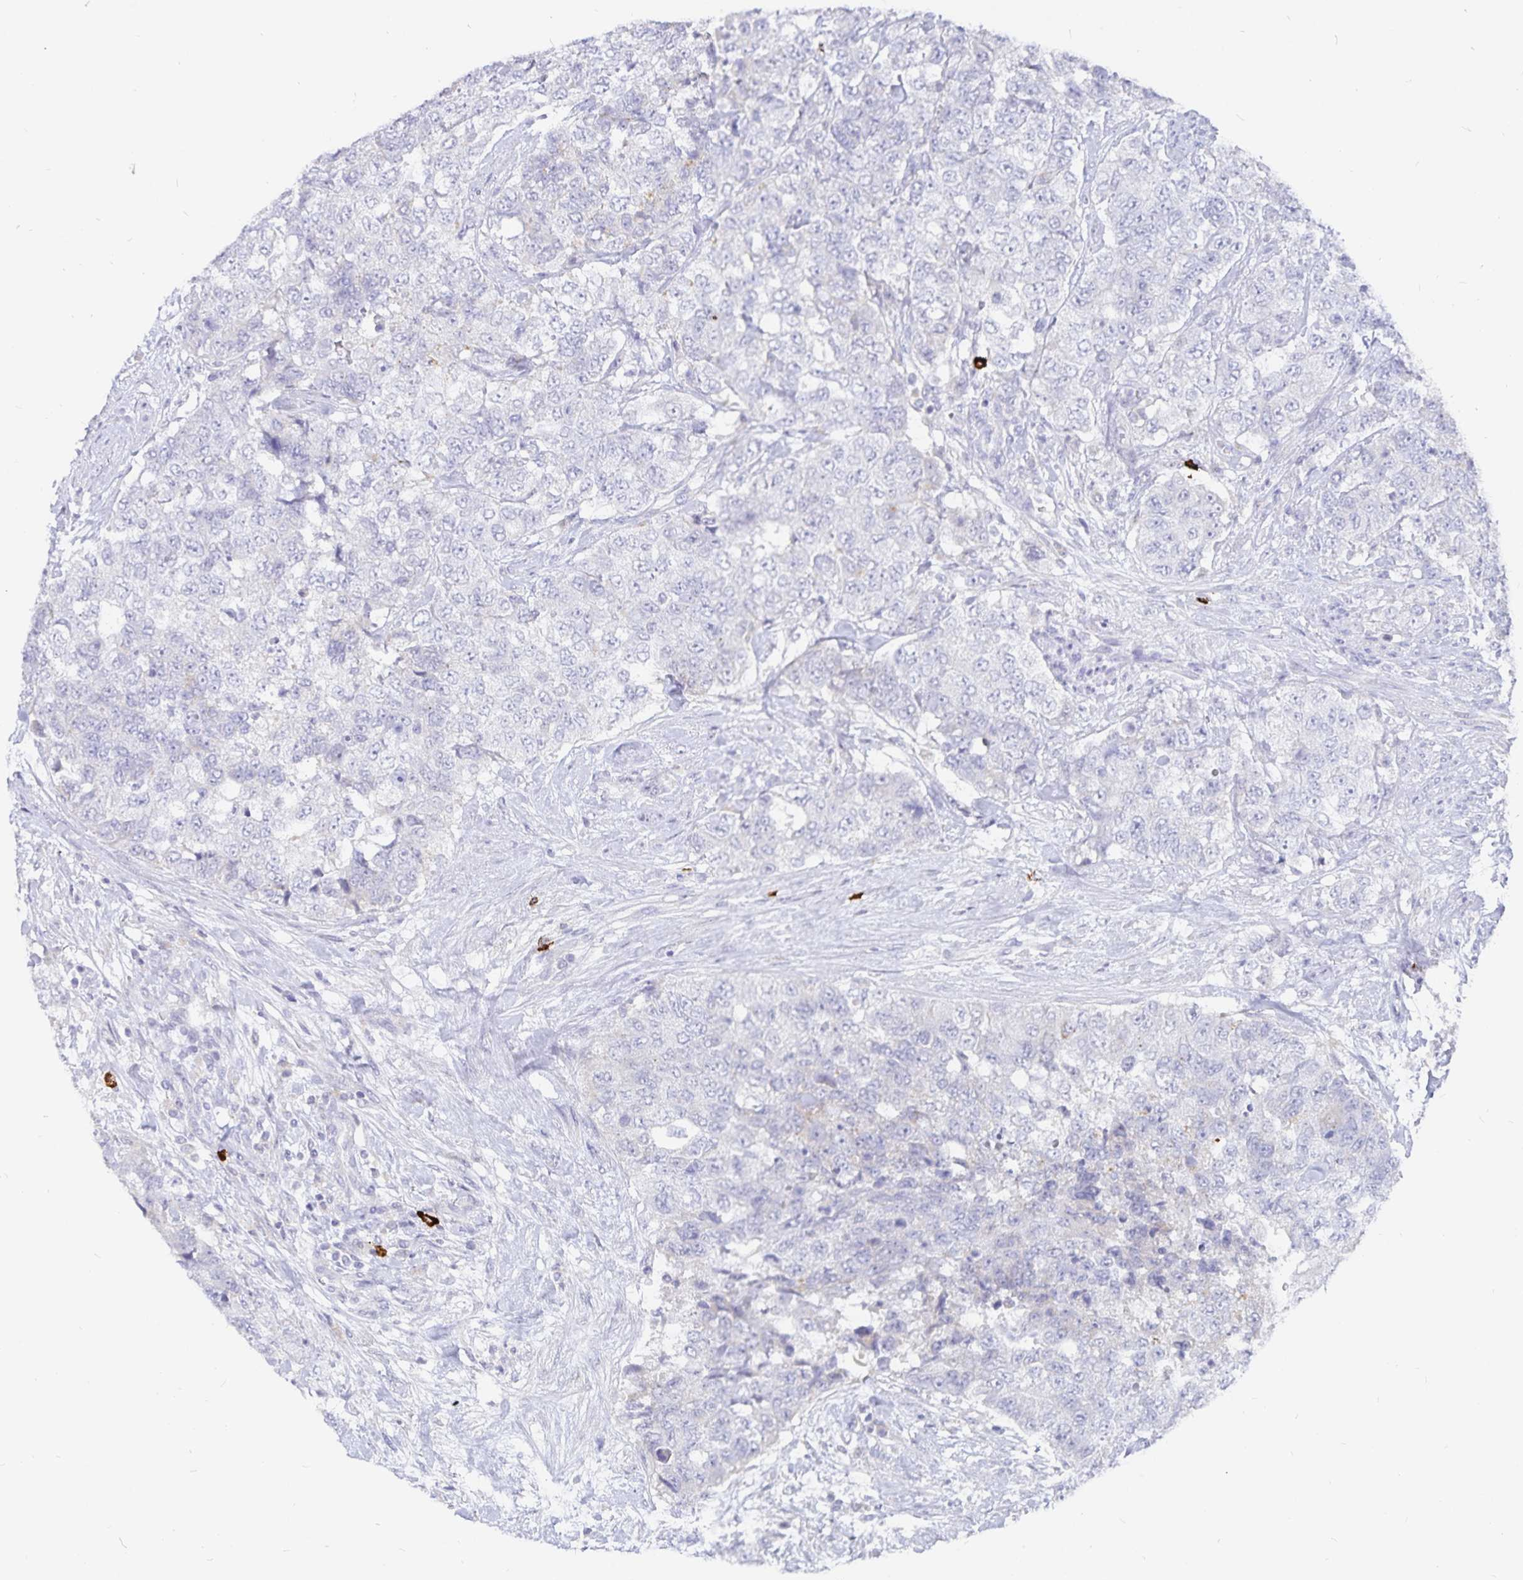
{"staining": {"intensity": "negative", "quantity": "none", "location": "none"}, "tissue": "urothelial cancer", "cell_type": "Tumor cells", "image_type": "cancer", "snomed": [{"axis": "morphology", "description": "Urothelial carcinoma, High grade"}, {"axis": "topography", "description": "Urinary bladder"}], "caption": "This is an immunohistochemistry (IHC) photomicrograph of human high-grade urothelial carcinoma. There is no expression in tumor cells.", "gene": "PKHD1", "patient": {"sex": "female", "age": 78}}